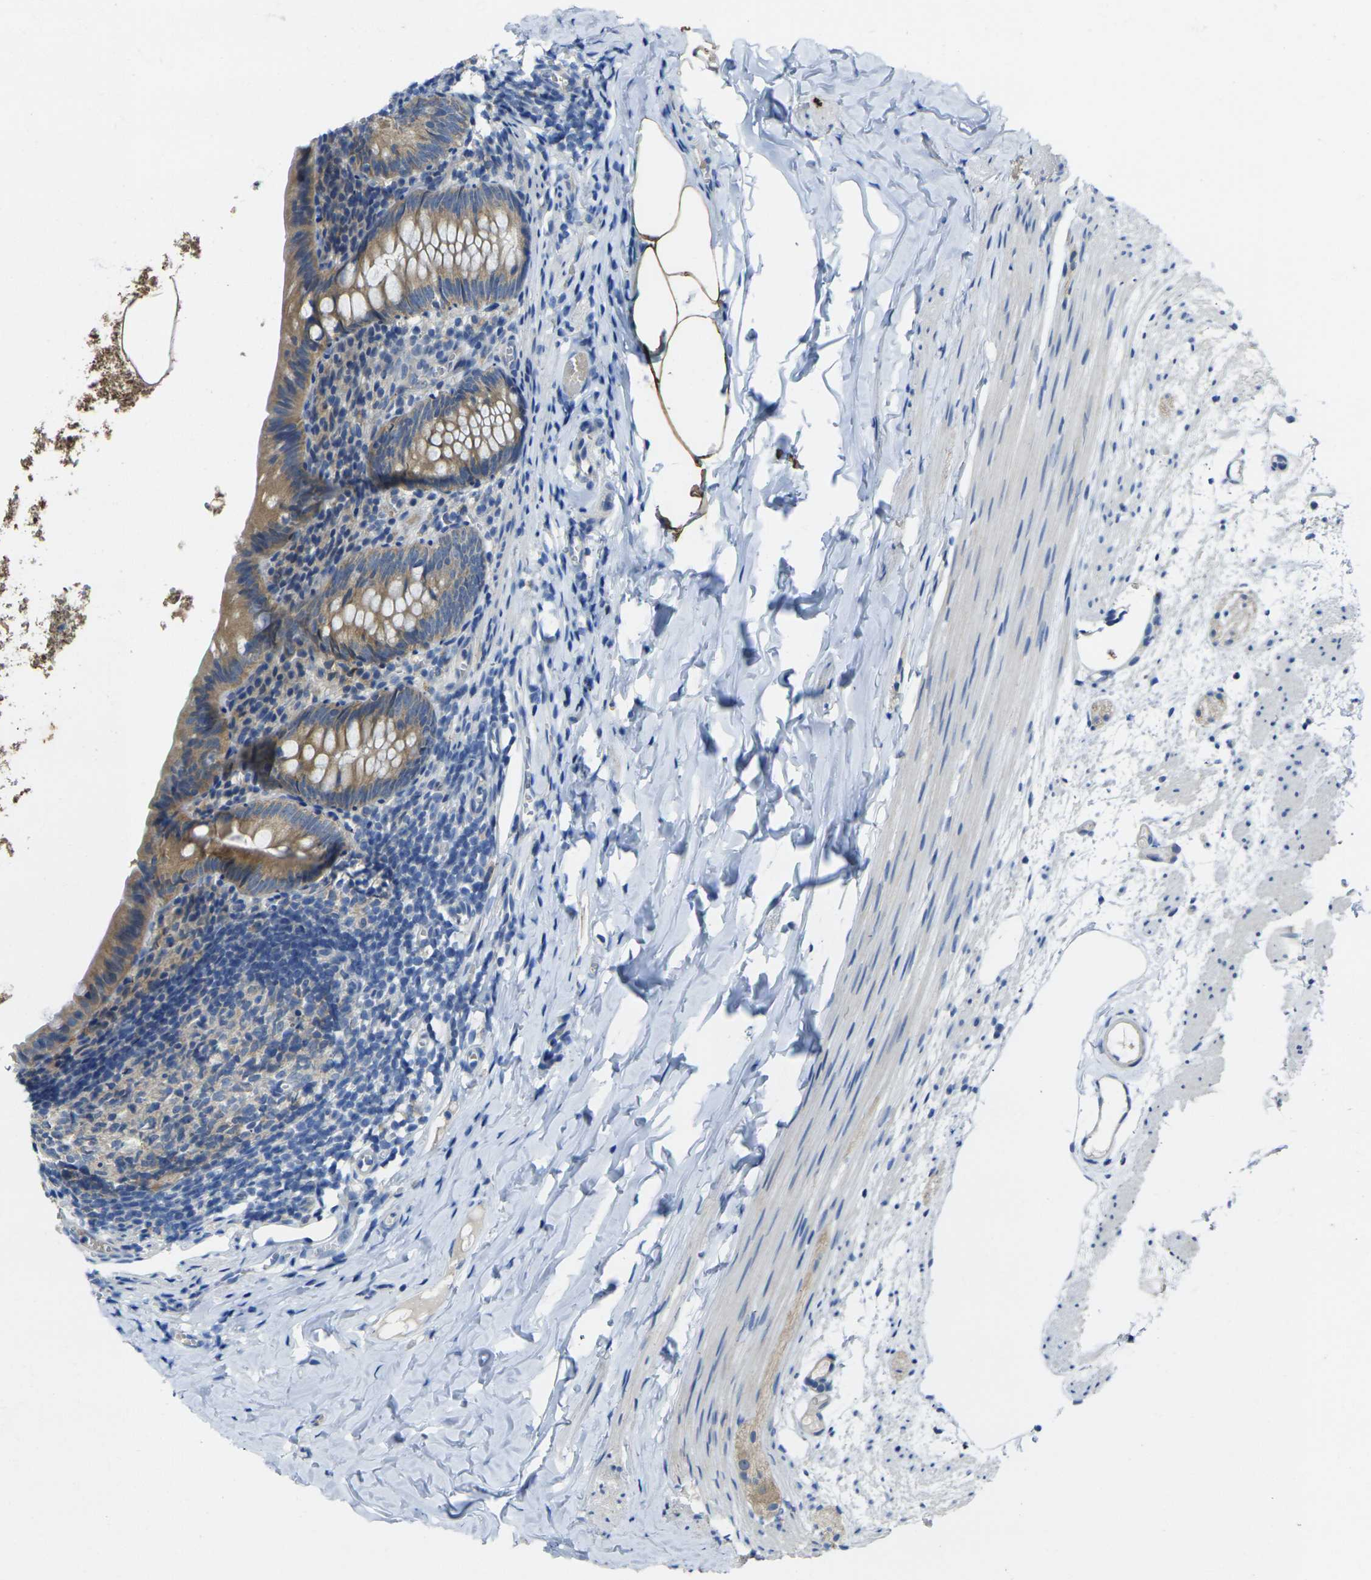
{"staining": {"intensity": "moderate", "quantity": "25%-75%", "location": "cytoplasmic/membranous"}, "tissue": "appendix", "cell_type": "Glandular cells", "image_type": "normal", "snomed": [{"axis": "morphology", "description": "Normal tissue, NOS"}, {"axis": "topography", "description": "Appendix"}], "caption": "Appendix stained for a protein (brown) exhibits moderate cytoplasmic/membranous positive staining in about 25%-75% of glandular cells.", "gene": "GNA12", "patient": {"sex": "female", "age": 10}}